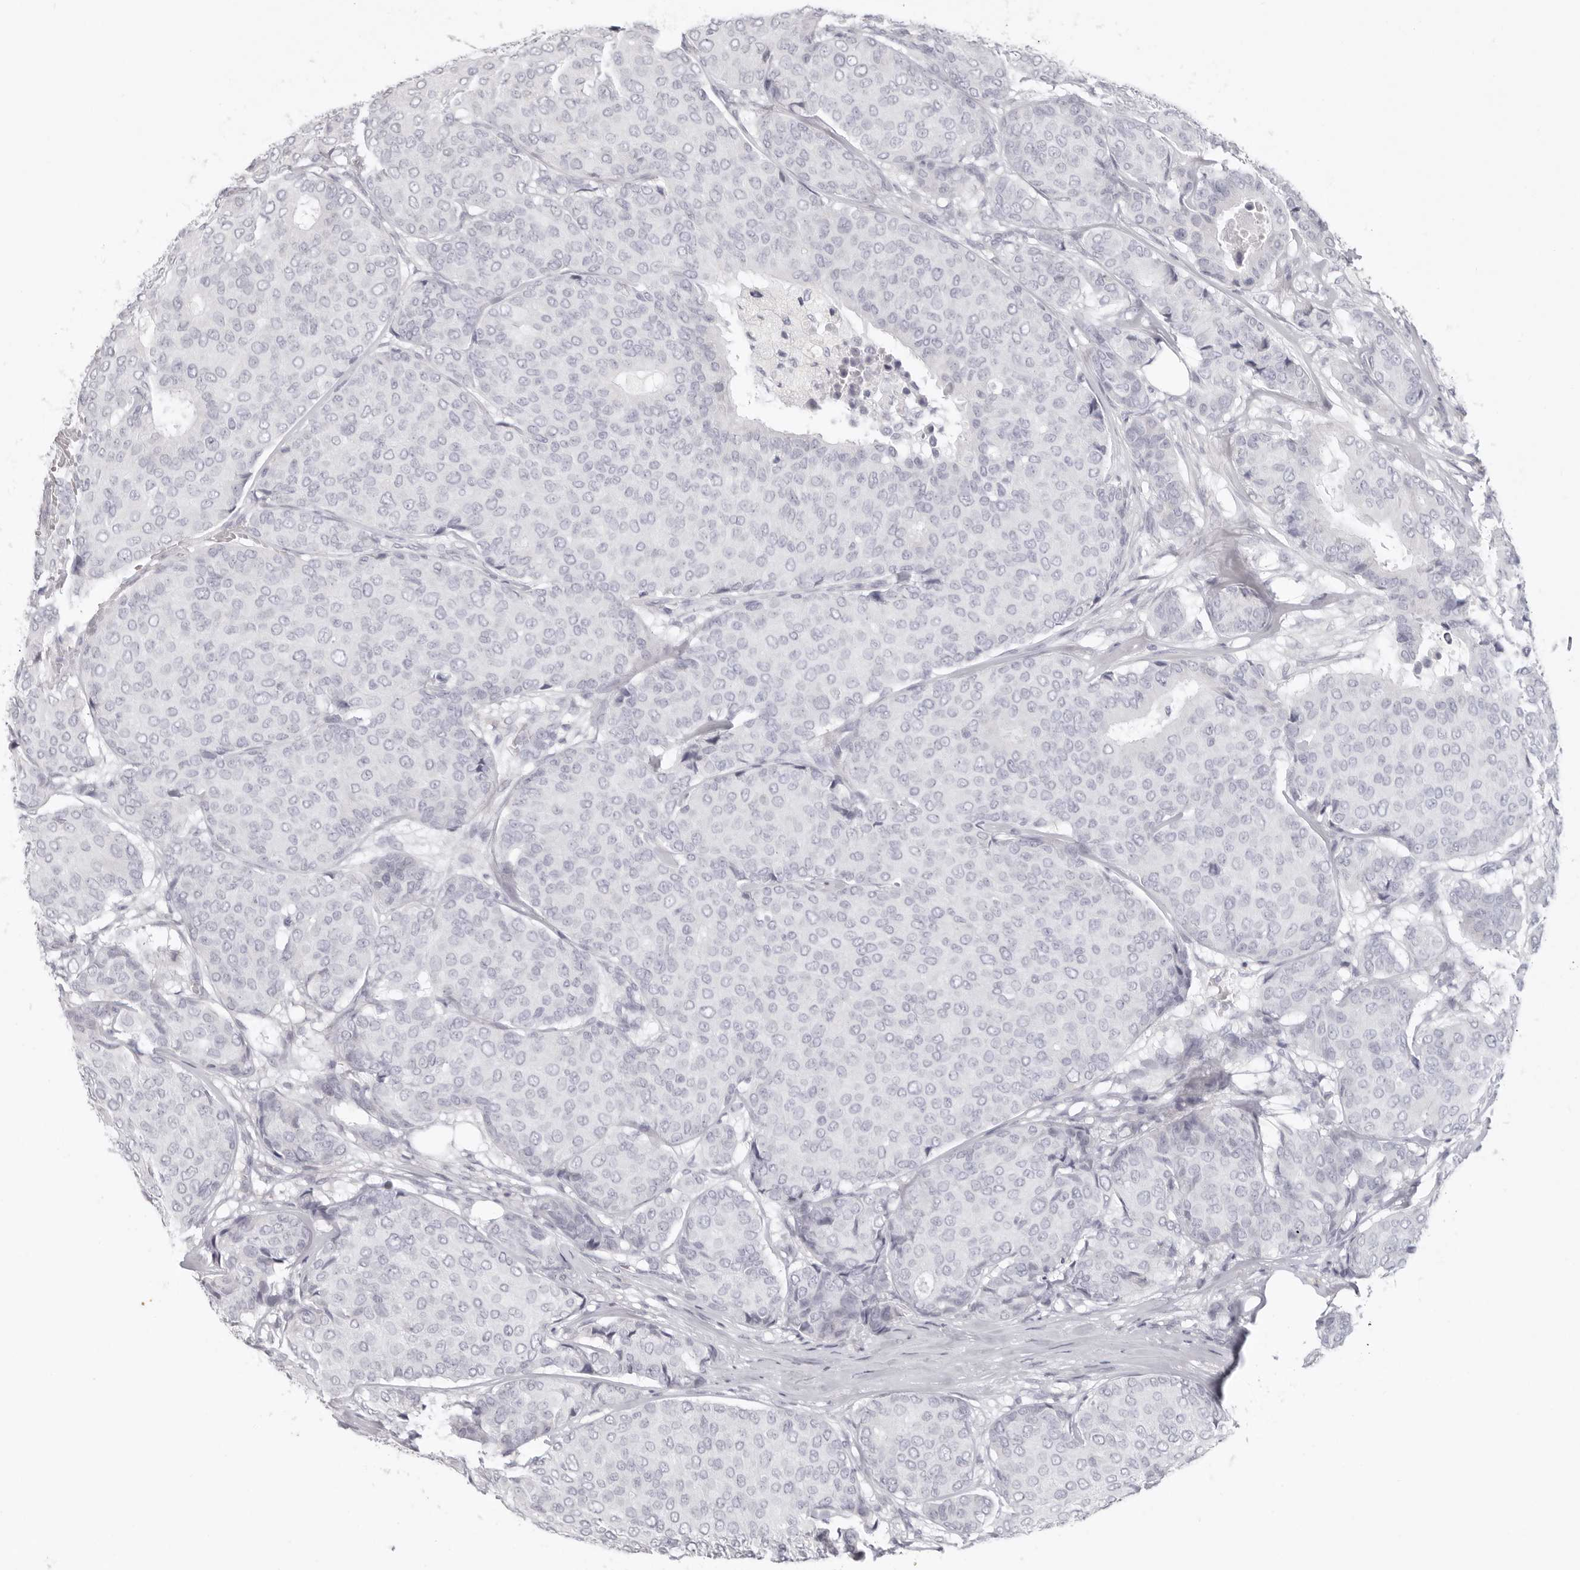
{"staining": {"intensity": "negative", "quantity": "none", "location": "none"}, "tissue": "breast cancer", "cell_type": "Tumor cells", "image_type": "cancer", "snomed": [{"axis": "morphology", "description": "Duct carcinoma"}, {"axis": "topography", "description": "Breast"}], "caption": "A high-resolution image shows immunohistochemistry (IHC) staining of breast cancer (infiltrating ductal carcinoma), which shows no significant staining in tumor cells.", "gene": "RXFP1", "patient": {"sex": "female", "age": 75}}